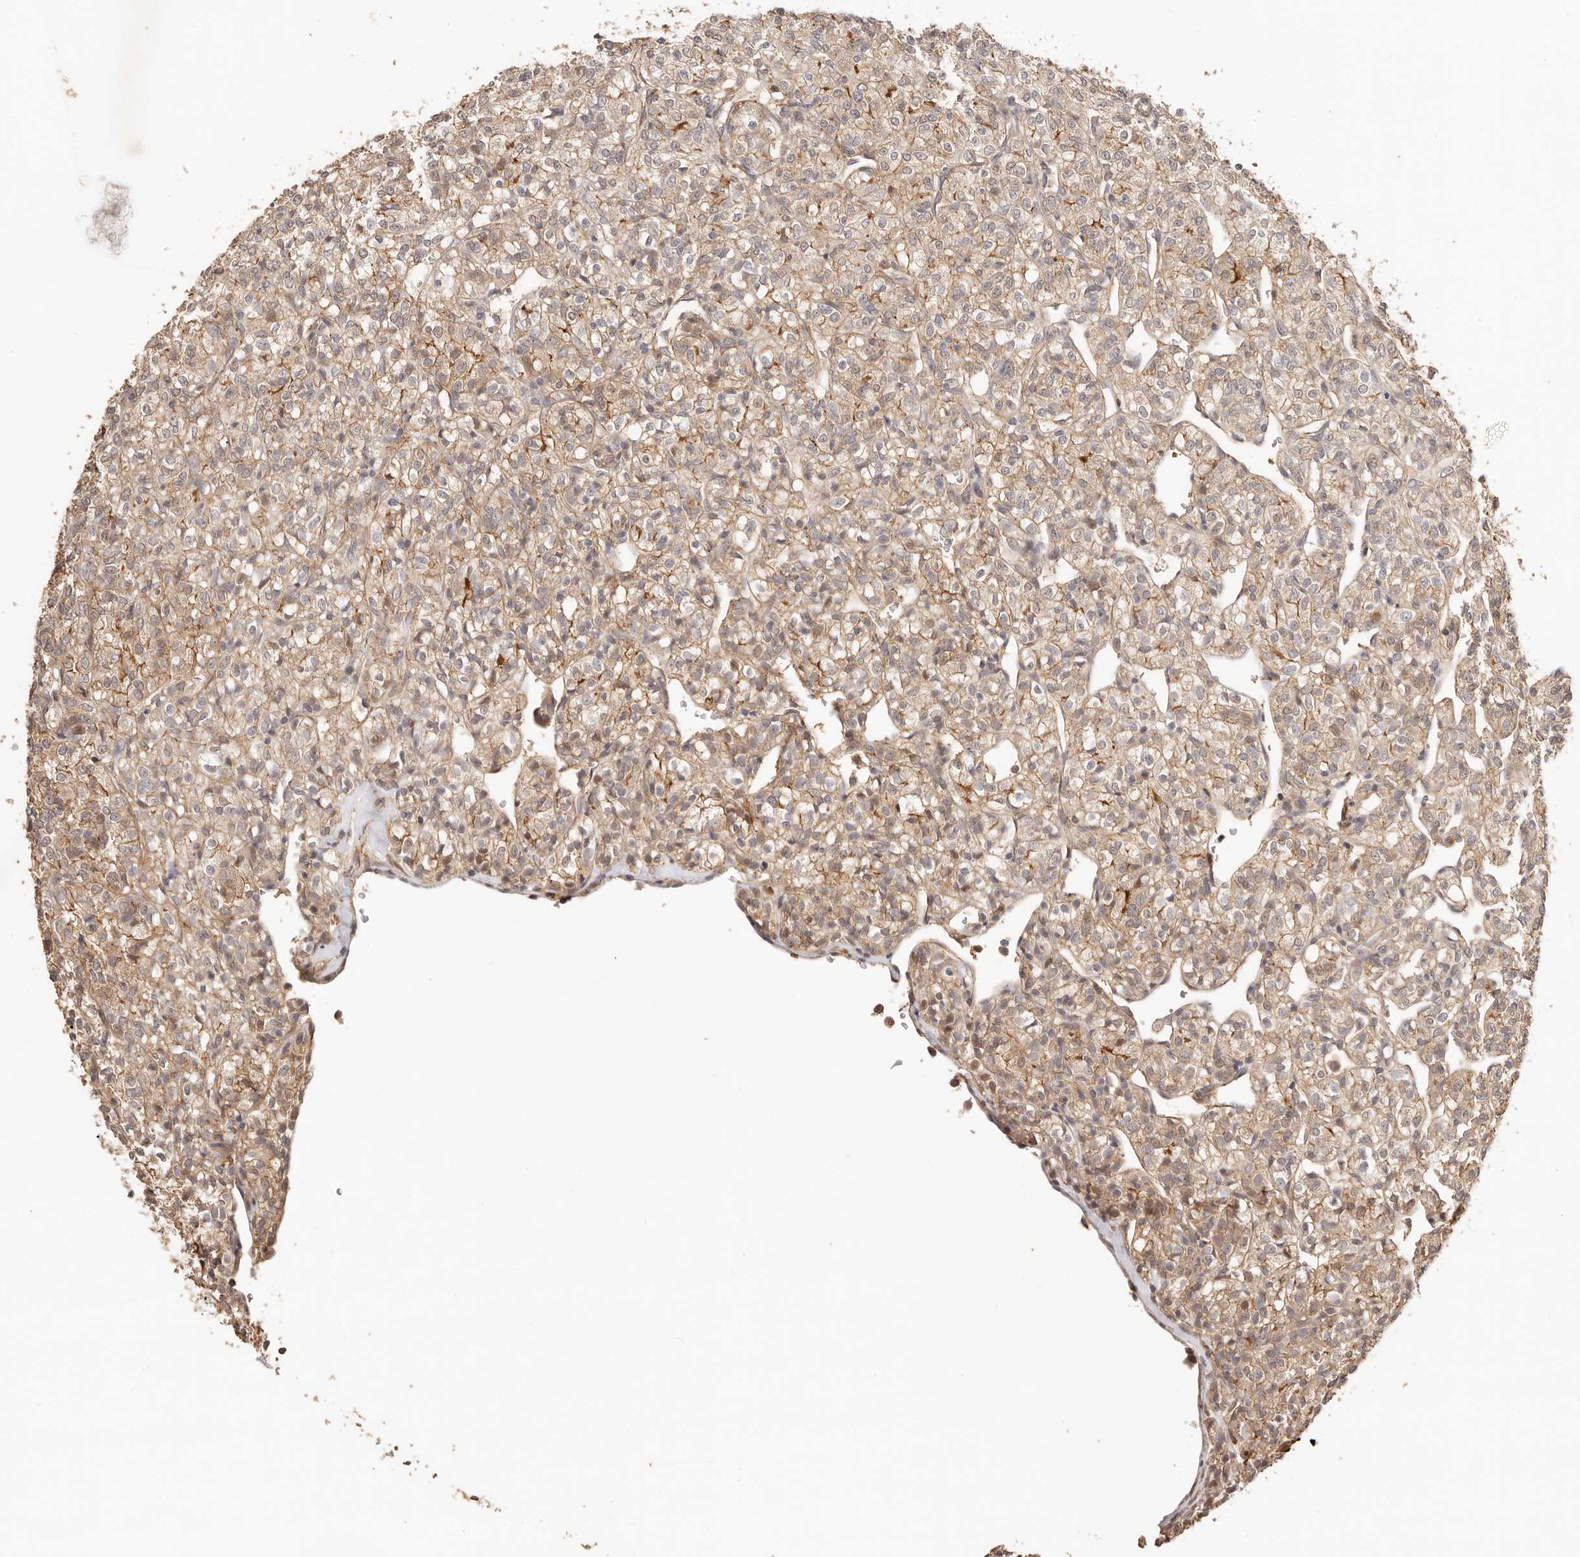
{"staining": {"intensity": "weak", "quantity": ">75%", "location": "cytoplasmic/membranous"}, "tissue": "renal cancer", "cell_type": "Tumor cells", "image_type": "cancer", "snomed": [{"axis": "morphology", "description": "Adenocarcinoma, NOS"}, {"axis": "topography", "description": "Kidney"}], "caption": "Renal cancer stained for a protein (brown) exhibits weak cytoplasmic/membranous positive expression in approximately >75% of tumor cells.", "gene": "AFDN", "patient": {"sex": "male", "age": 77}}